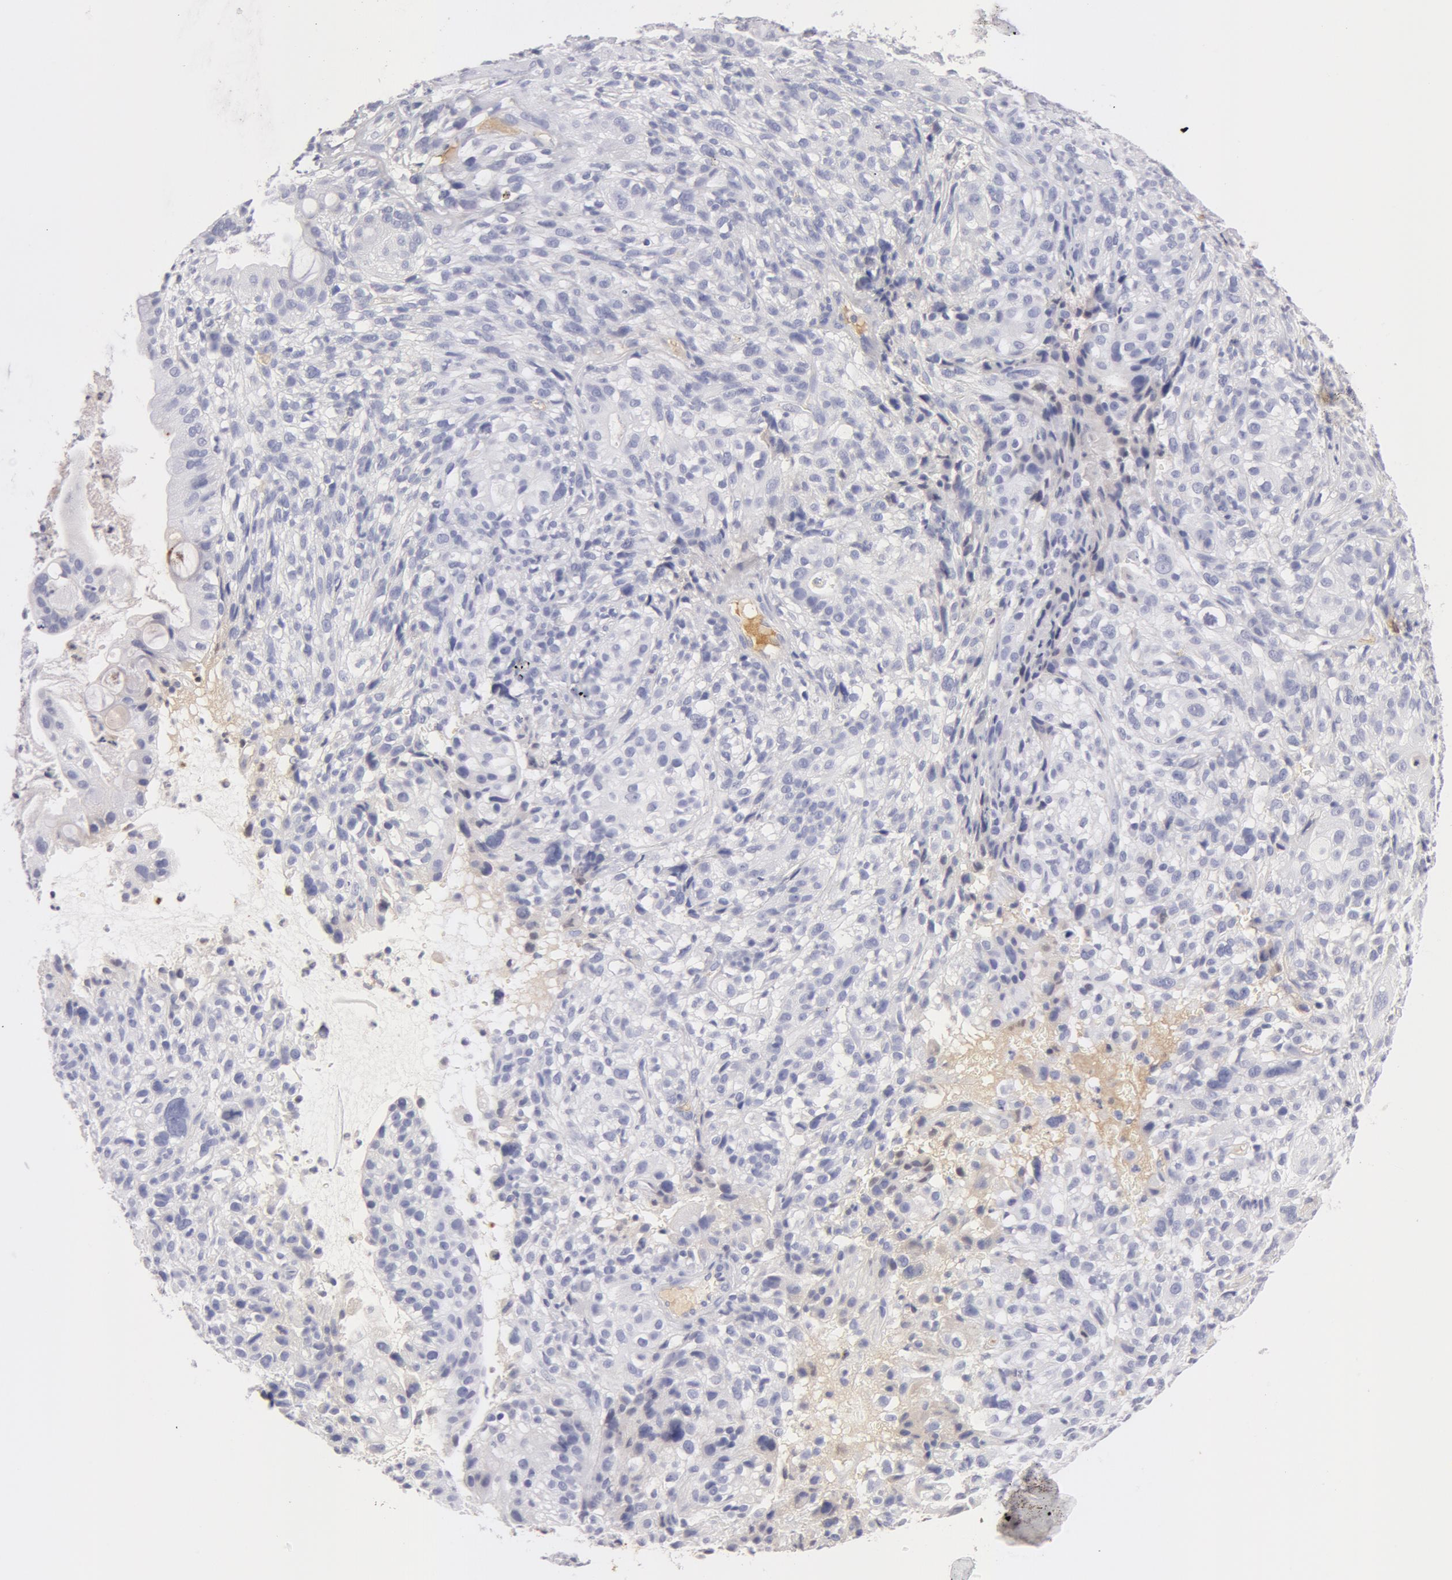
{"staining": {"intensity": "negative", "quantity": "none", "location": "none"}, "tissue": "cervical cancer", "cell_type": "Tumor cells", "image_type": "cancer", "snomed": [{"axis": "morphology", "description": "Adenocarcinoma, NOS"}, {"axis": "topography", "description": "Cervix"}], "caption": "A photomicrograph of human cervical cancer is negative for staining in tumor cells.", "gene": "AHSG", "patient": {"sex": "female", "age": 41}}